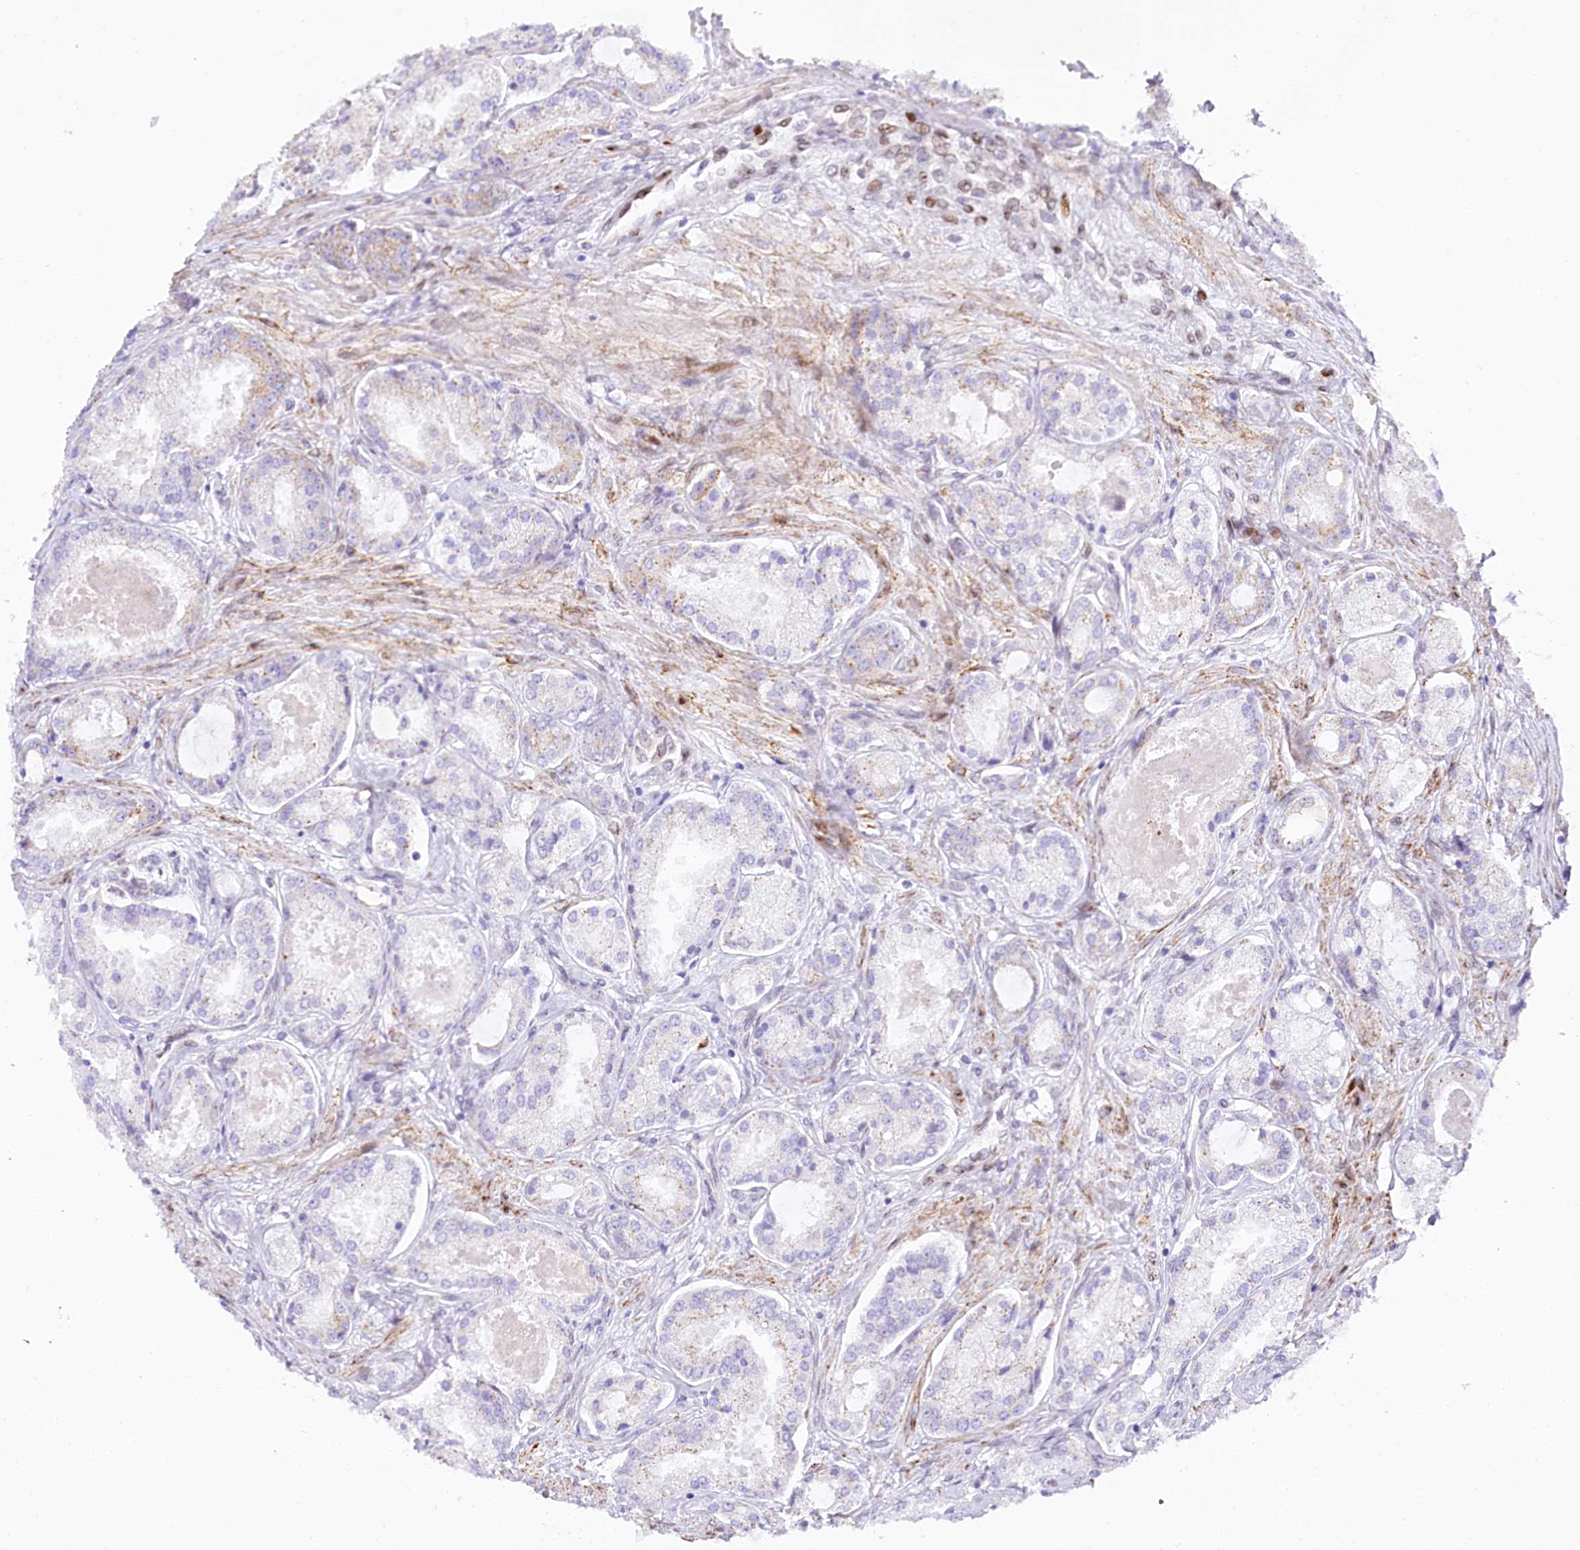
{"staining": {"intensity": "negative", "quantity": "none", "location": "none"}, "tissue": "prostate cancer", "cell_type": "Tumor cells", "image_type": "cancer", "snomed": [{"axis": "morphology", "description": "Adenocarcinoma, Low grade"}, {"axis": "topography", "description": "Prostate"}], "caption": "Immunohistochemistry (IHC) of adenocarcinoma (low-grade) (prostate) demonstrates no staining in tumor cells.", "gene": "PPIP5K2", "patient": {"sex": "male", "age": 68}}